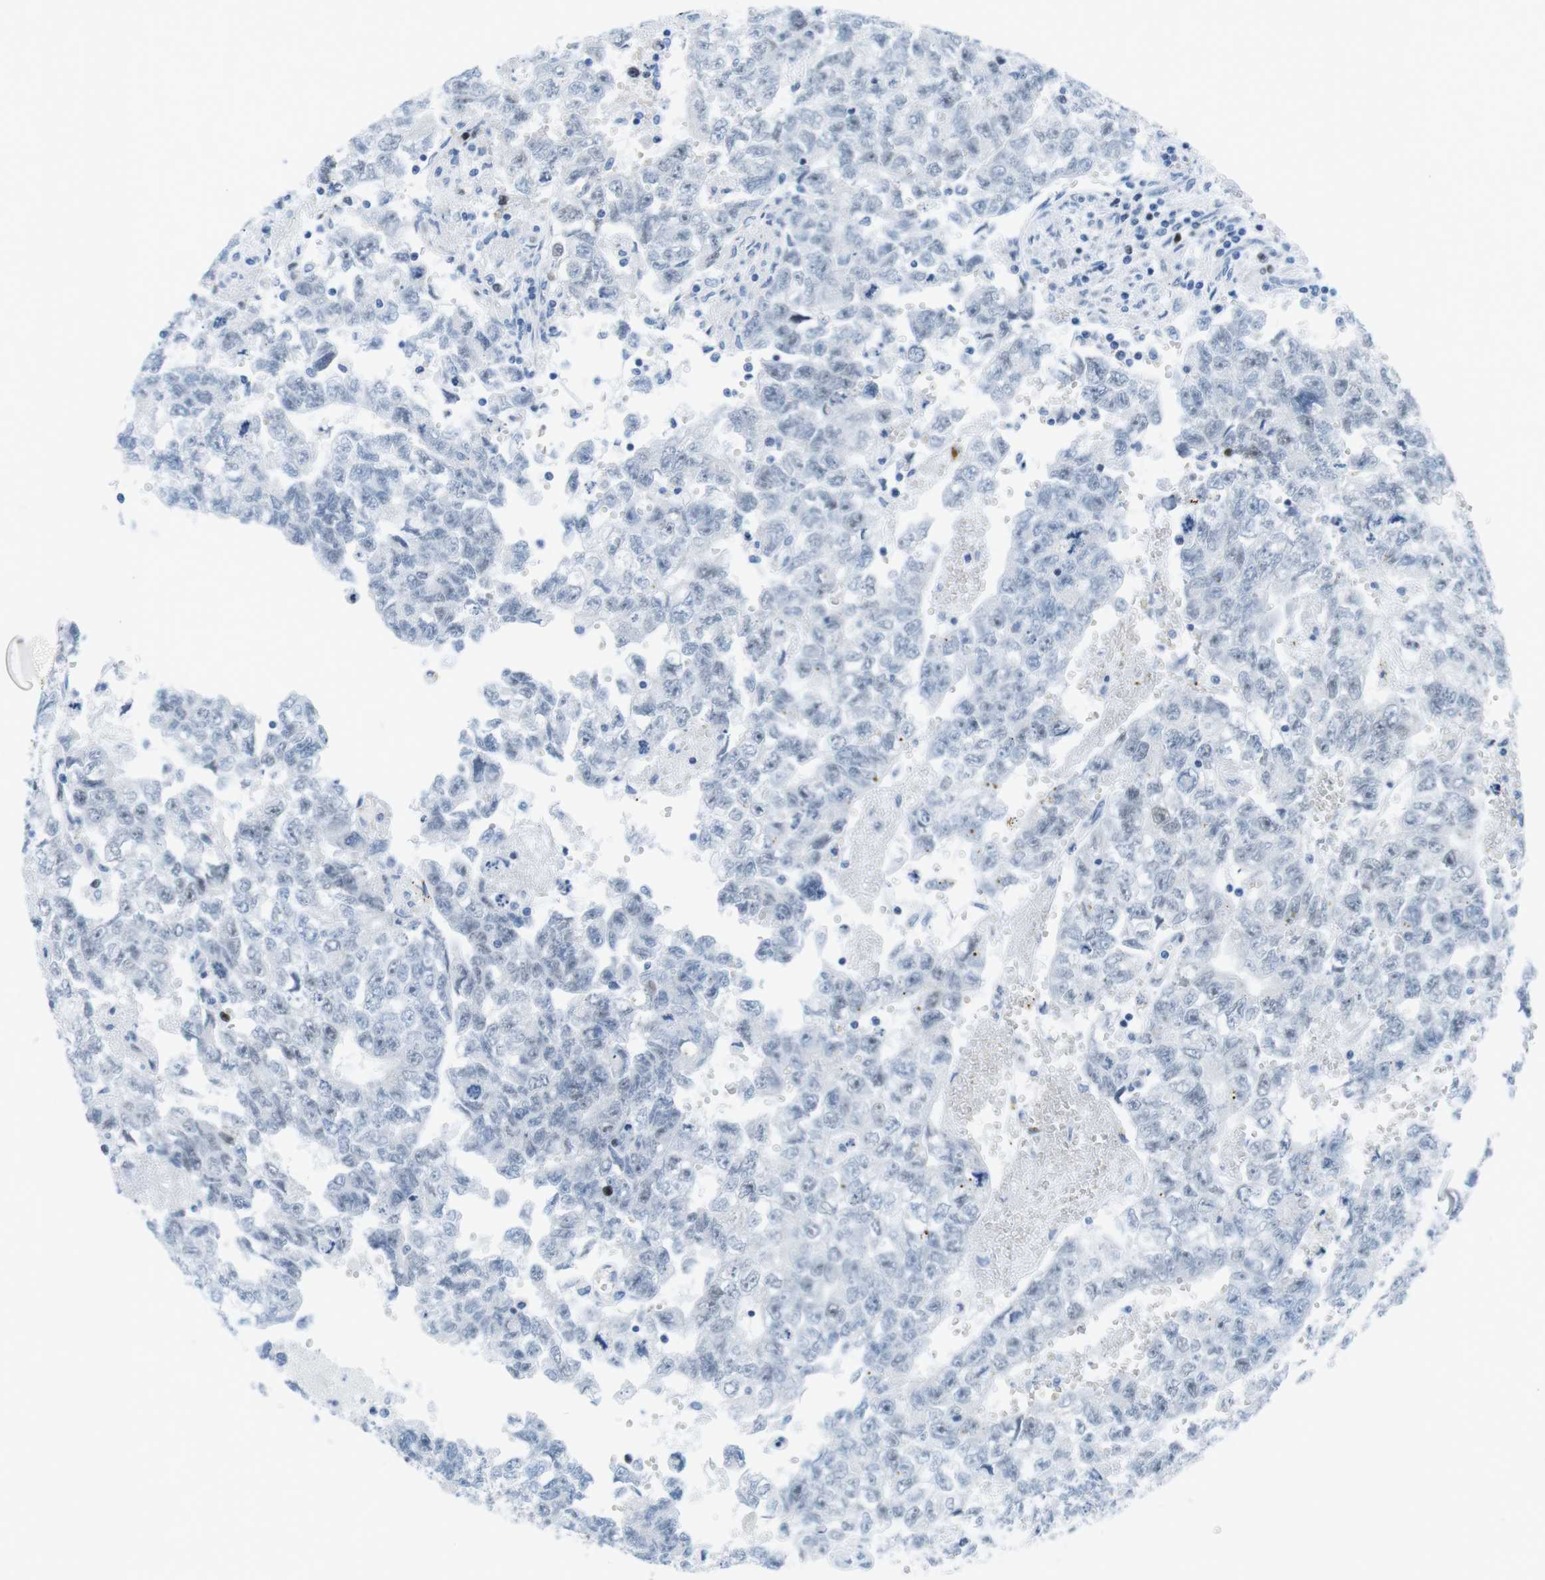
{"staining": {"intensity": "weak", "quantity": "<25%", "location": "nuclear"}, "tissue": "testis cancer", "cell_type": "Tumor cells", "image_type": "cancer", "snomed": [{"axis": "morphology", "description": "Seminoma, NOS"}, {"axis": "morphology", "description": "Carcinoma, Embryonal, NOS"}, {"axis": "topography", "description": "Testis"}], "caption": "Immunohistochemical staining of human testis cancer reveals no significant expression in tumor cells. (DAB immunohistochemistry (IHC), high magnification).", "gene": "CHAF1A", "patient": {"sex": "male", "age": 38}}